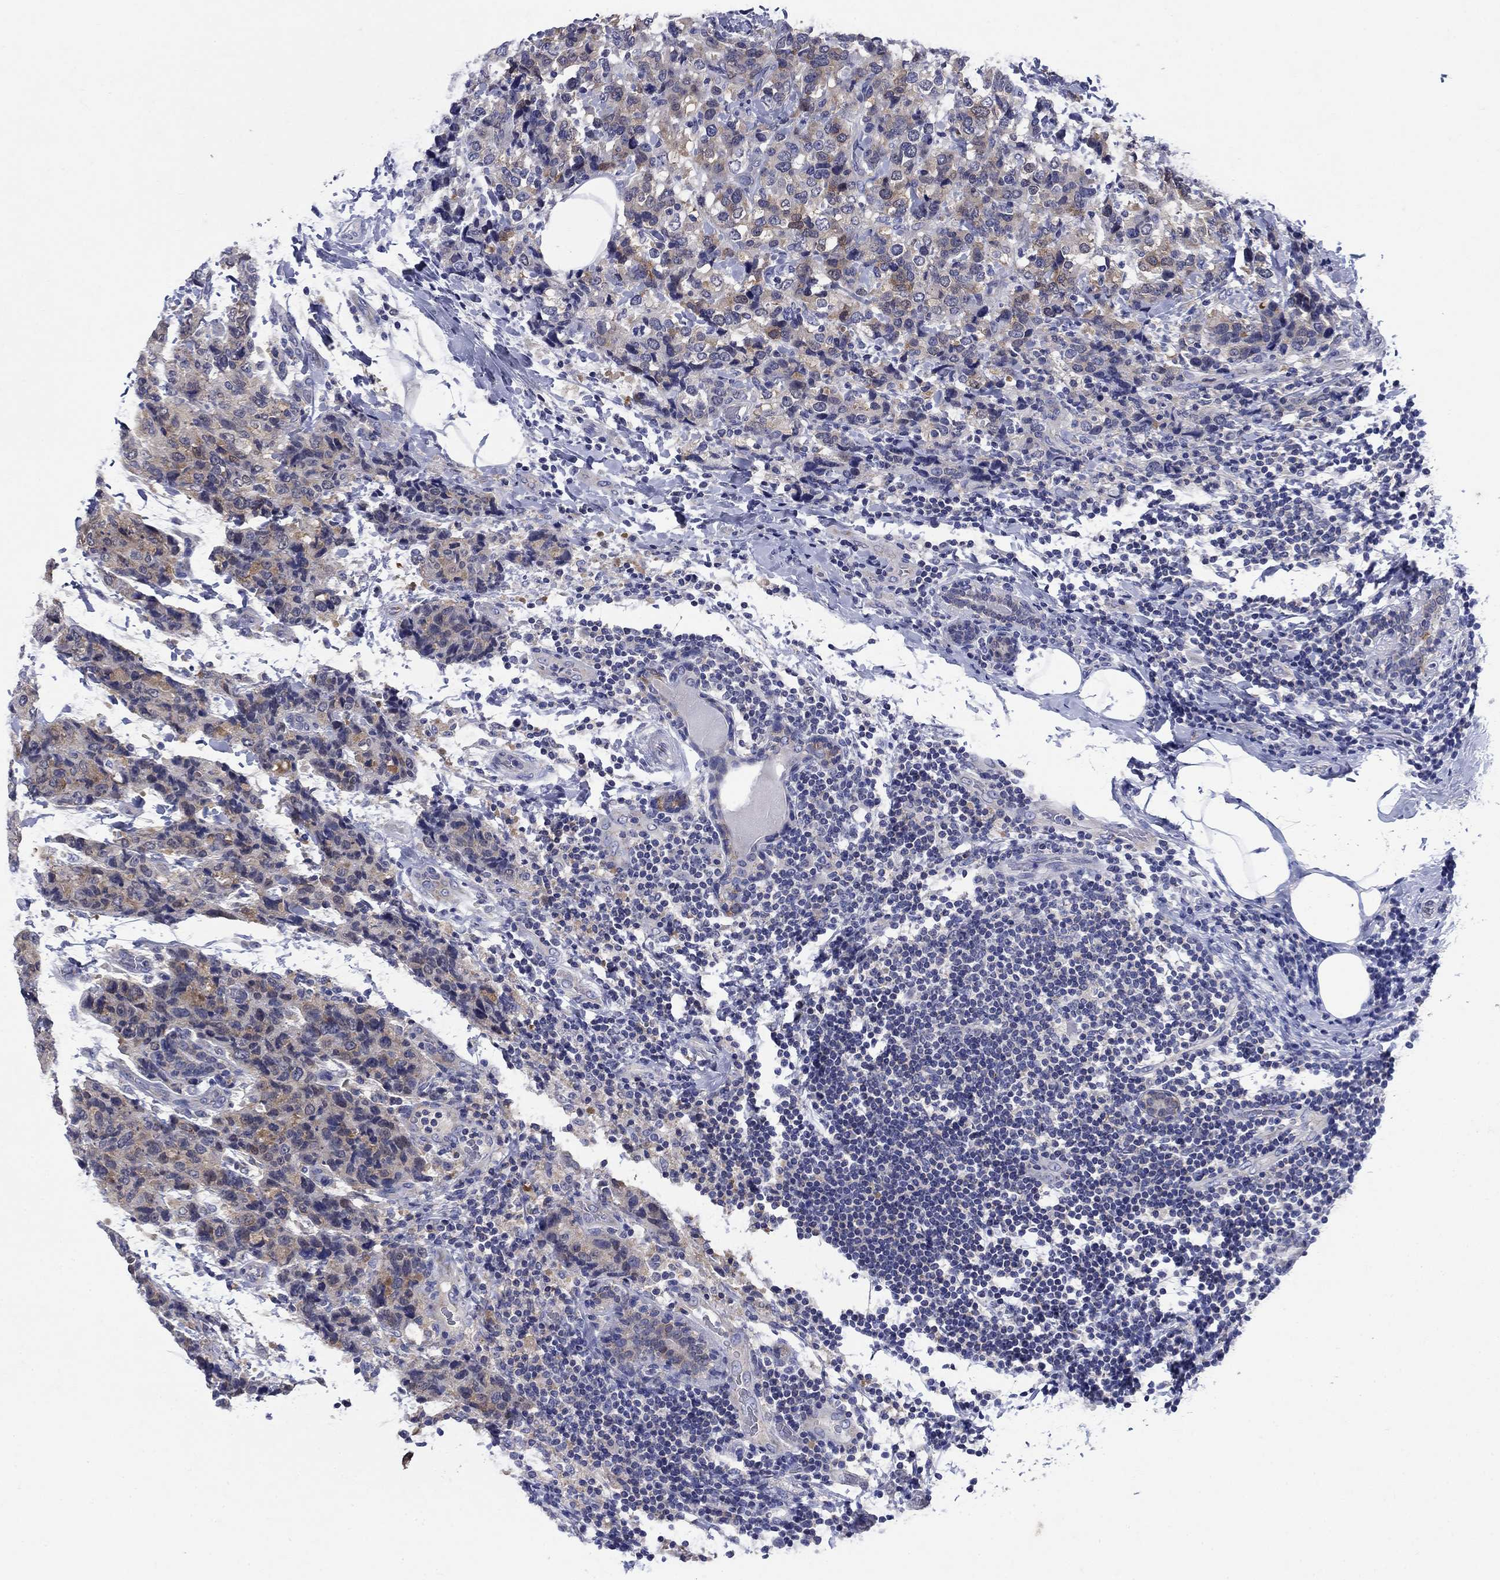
{"staining": {"intensity": "moderate", "quantity": "<25%", "location": "cytoplasmic/membranous"}, "tissue": "breast cancer", "cell_type": "Tumor cells", "image_type": "cancer", "snomed": [{"axis": "morphology", "description": "Lobular carcinoma"}, {"axis": "topography", "description": "Breast"}], "caption": "Immunohistochemistry (DAB (3,3'-diaminobenzidine)) staining of human breast cancer (lobular carcinoma) shows moderate cytoplasmic/membranous protein staining in about <25% of tumor cells.", "gene": "SULT2B1", "patient": {"sex": "female", "age": 59}}